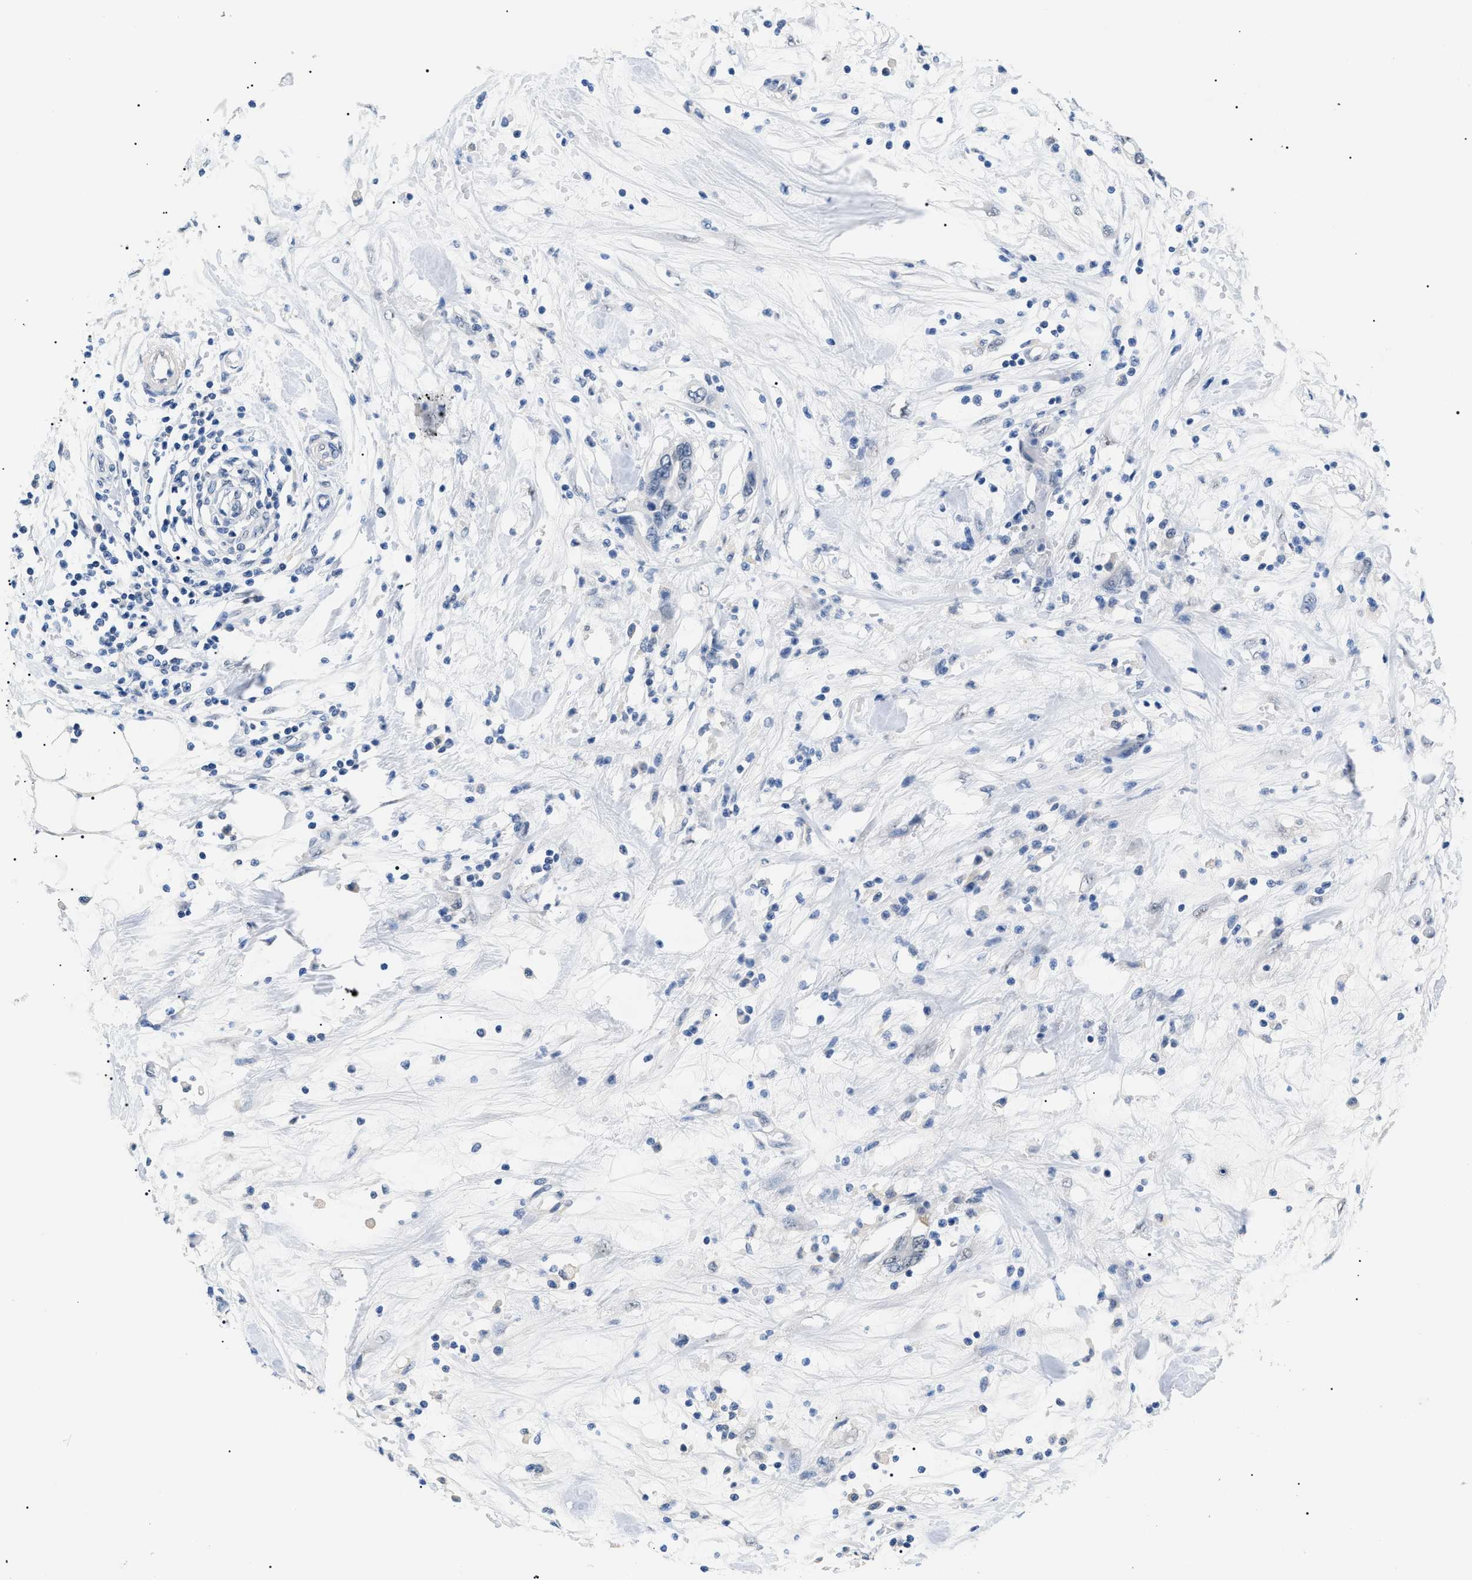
{"staining": {"intensity": "negative", "quantity": "none", "location": "none"}, "tissue": "pancreatic cancer", "cell_type": "Tumor cells", "image_type": "cancer", "snomed": [{"axis": "morphology", "description": "Adenocarcinoma, NOS"}, {"axis": "topography", "description": "Pancreas"}], "caption": "Immunohistochemistry (IHC) photomicrograph of human pancreatic cancer (adenocarcinoma) stained for a protein (brown), which displays no expression in tumor cells. Nuclei are stained in blue.", "gene": "PRRT2", "patient": {"sex": "female", "age": 57}}